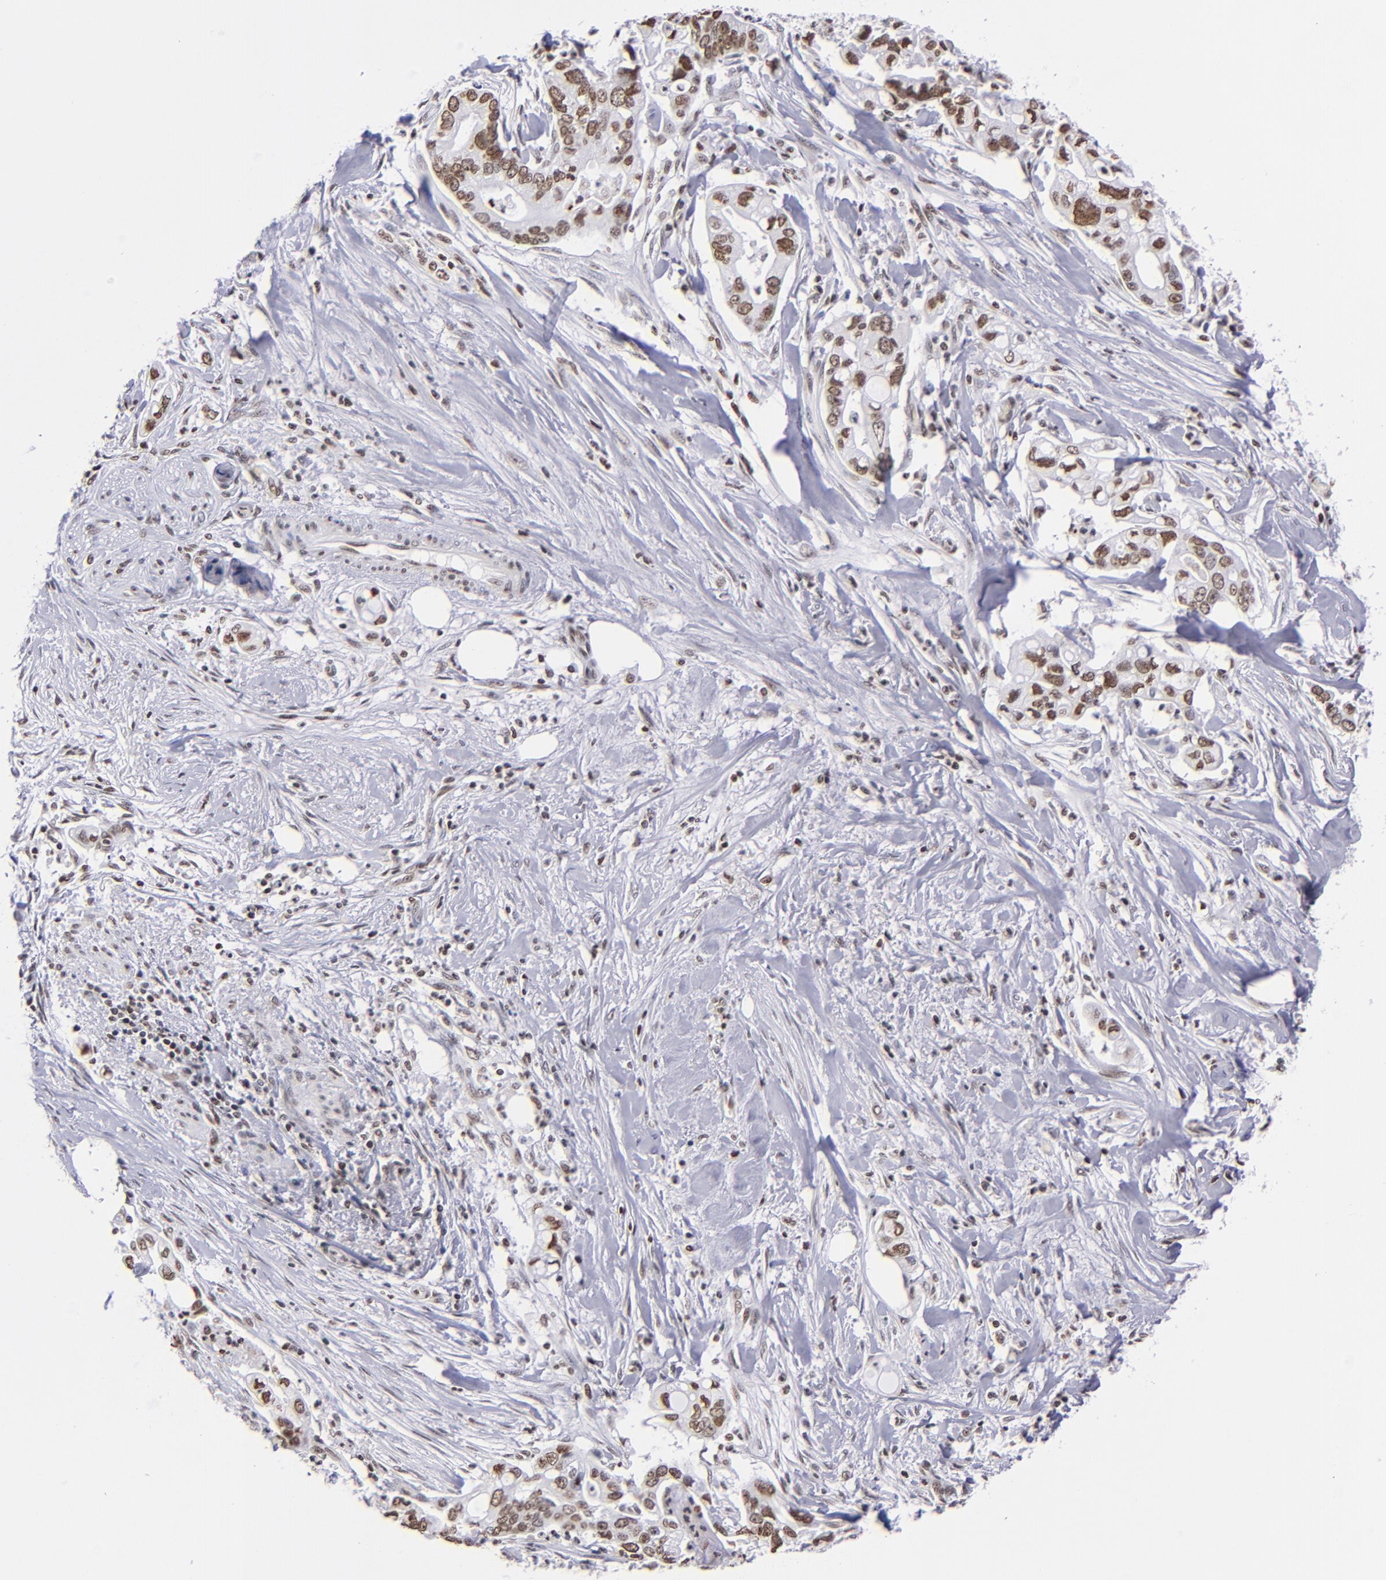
{"staining": {"intensity": "strong", "quantity": ">75%", "location": "nuclear"}, "tissue": "pancreatic cancer", "cell_type": "Tumor cells", "image_type": "cancer", "snomed": [{"axis": "morphology", "description": "Adenocarcinoma, NOS"}, {"axis": "topography", "description": "Pancreas"}], "caption": "This histopathology image displays immunohistochemistry staining of human pancreatic cancer, with high strong nuclear expression in approximately >75% of tumor cells.", "gene": "IFI16", "patient": {"sex": "male", "age": 70}}